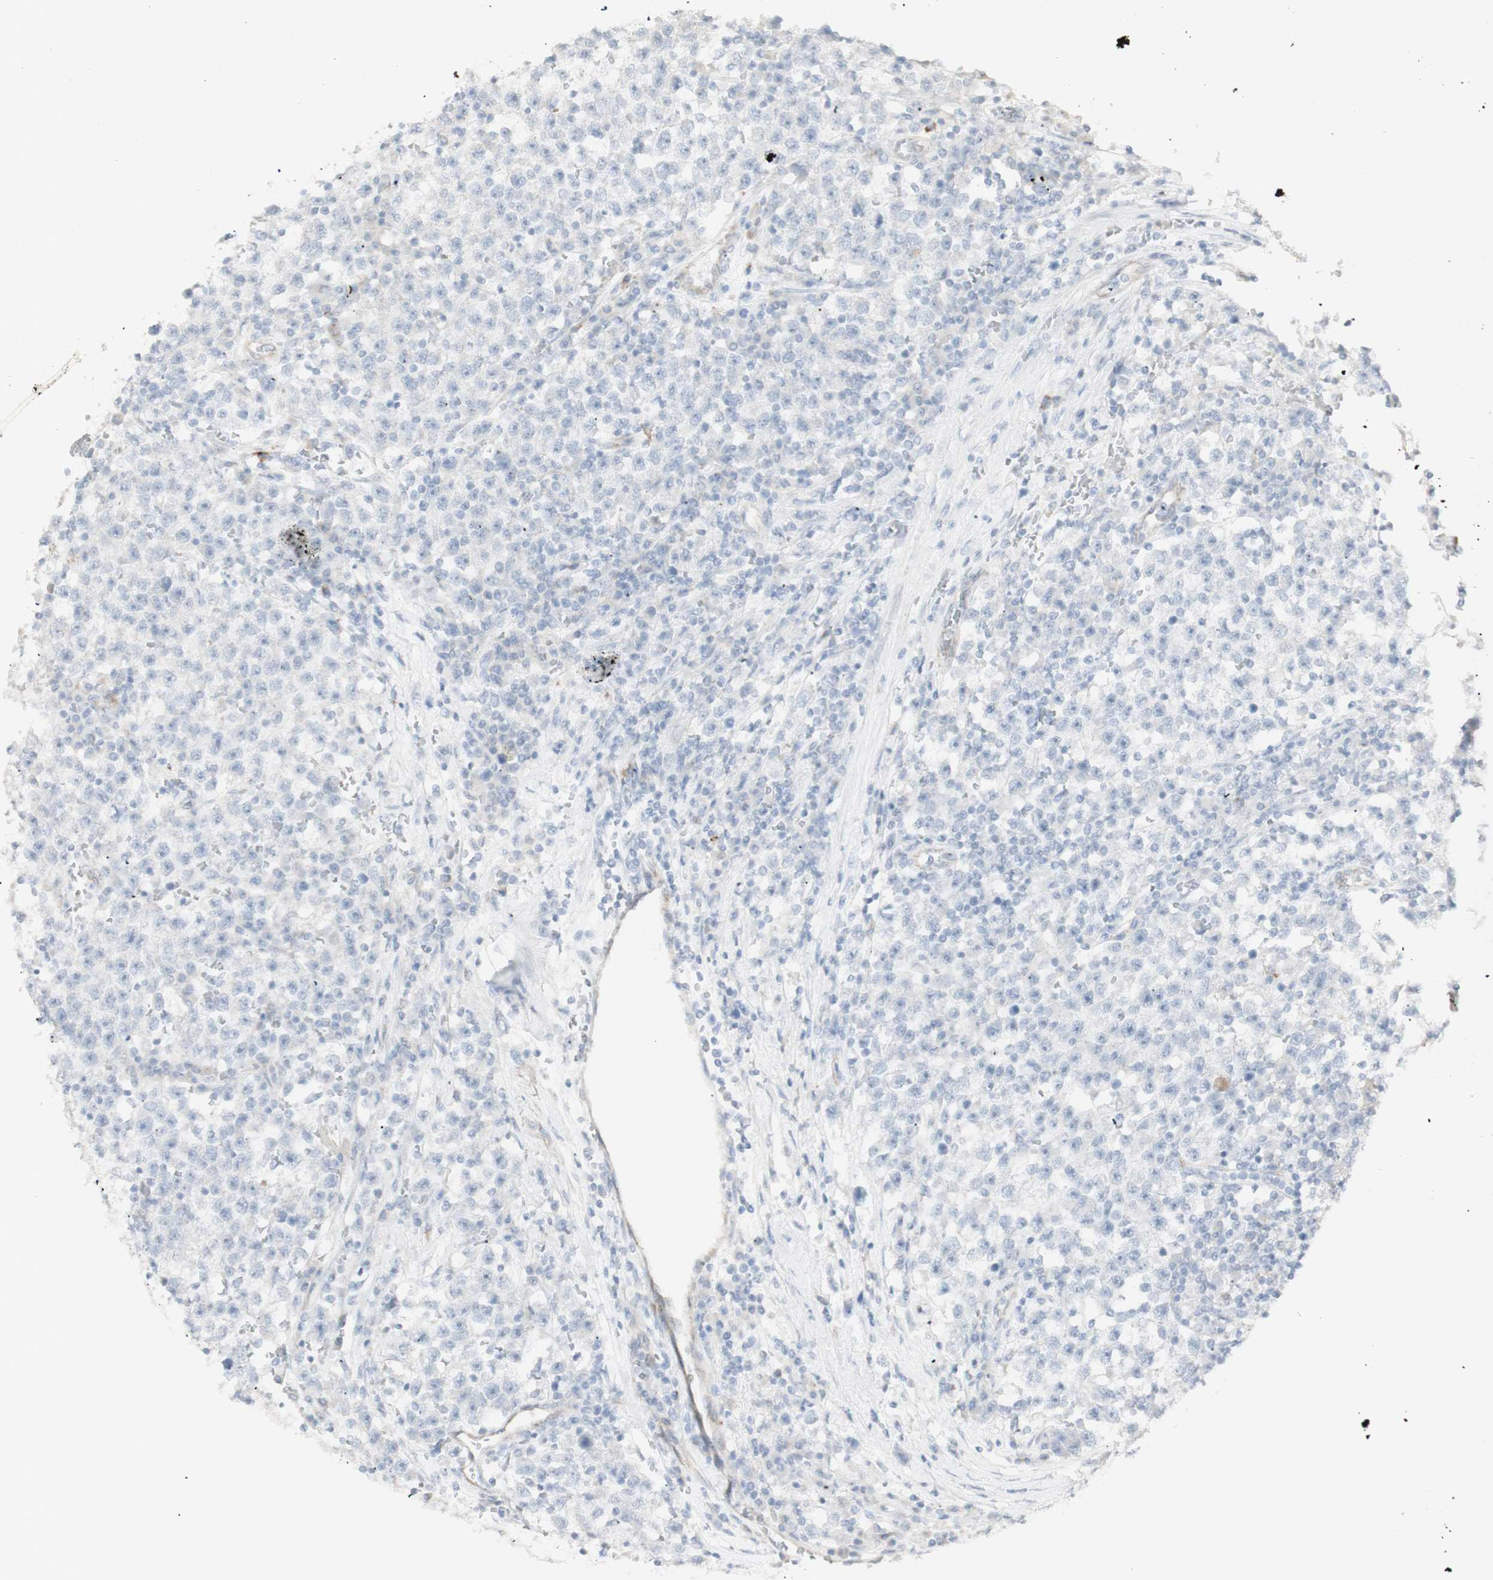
{"staining": {"intensity": "negative", "quantity": "none", "location": "none"}, "tissue": "testis cancer", "cell_type": "Tumor cells", "image_type": "cancer", "snomed": [{"axis": "morphology", "description": "Seminoma, NOS"}, {"axis": "topography", "description": "Testis"}], "caption": "Immunohistochemistry (IHC) of human testis seminoma exhibits no staining in tumor cells.", "gene": "NDST4", "patient": {"sex": "male", "age": 22}}